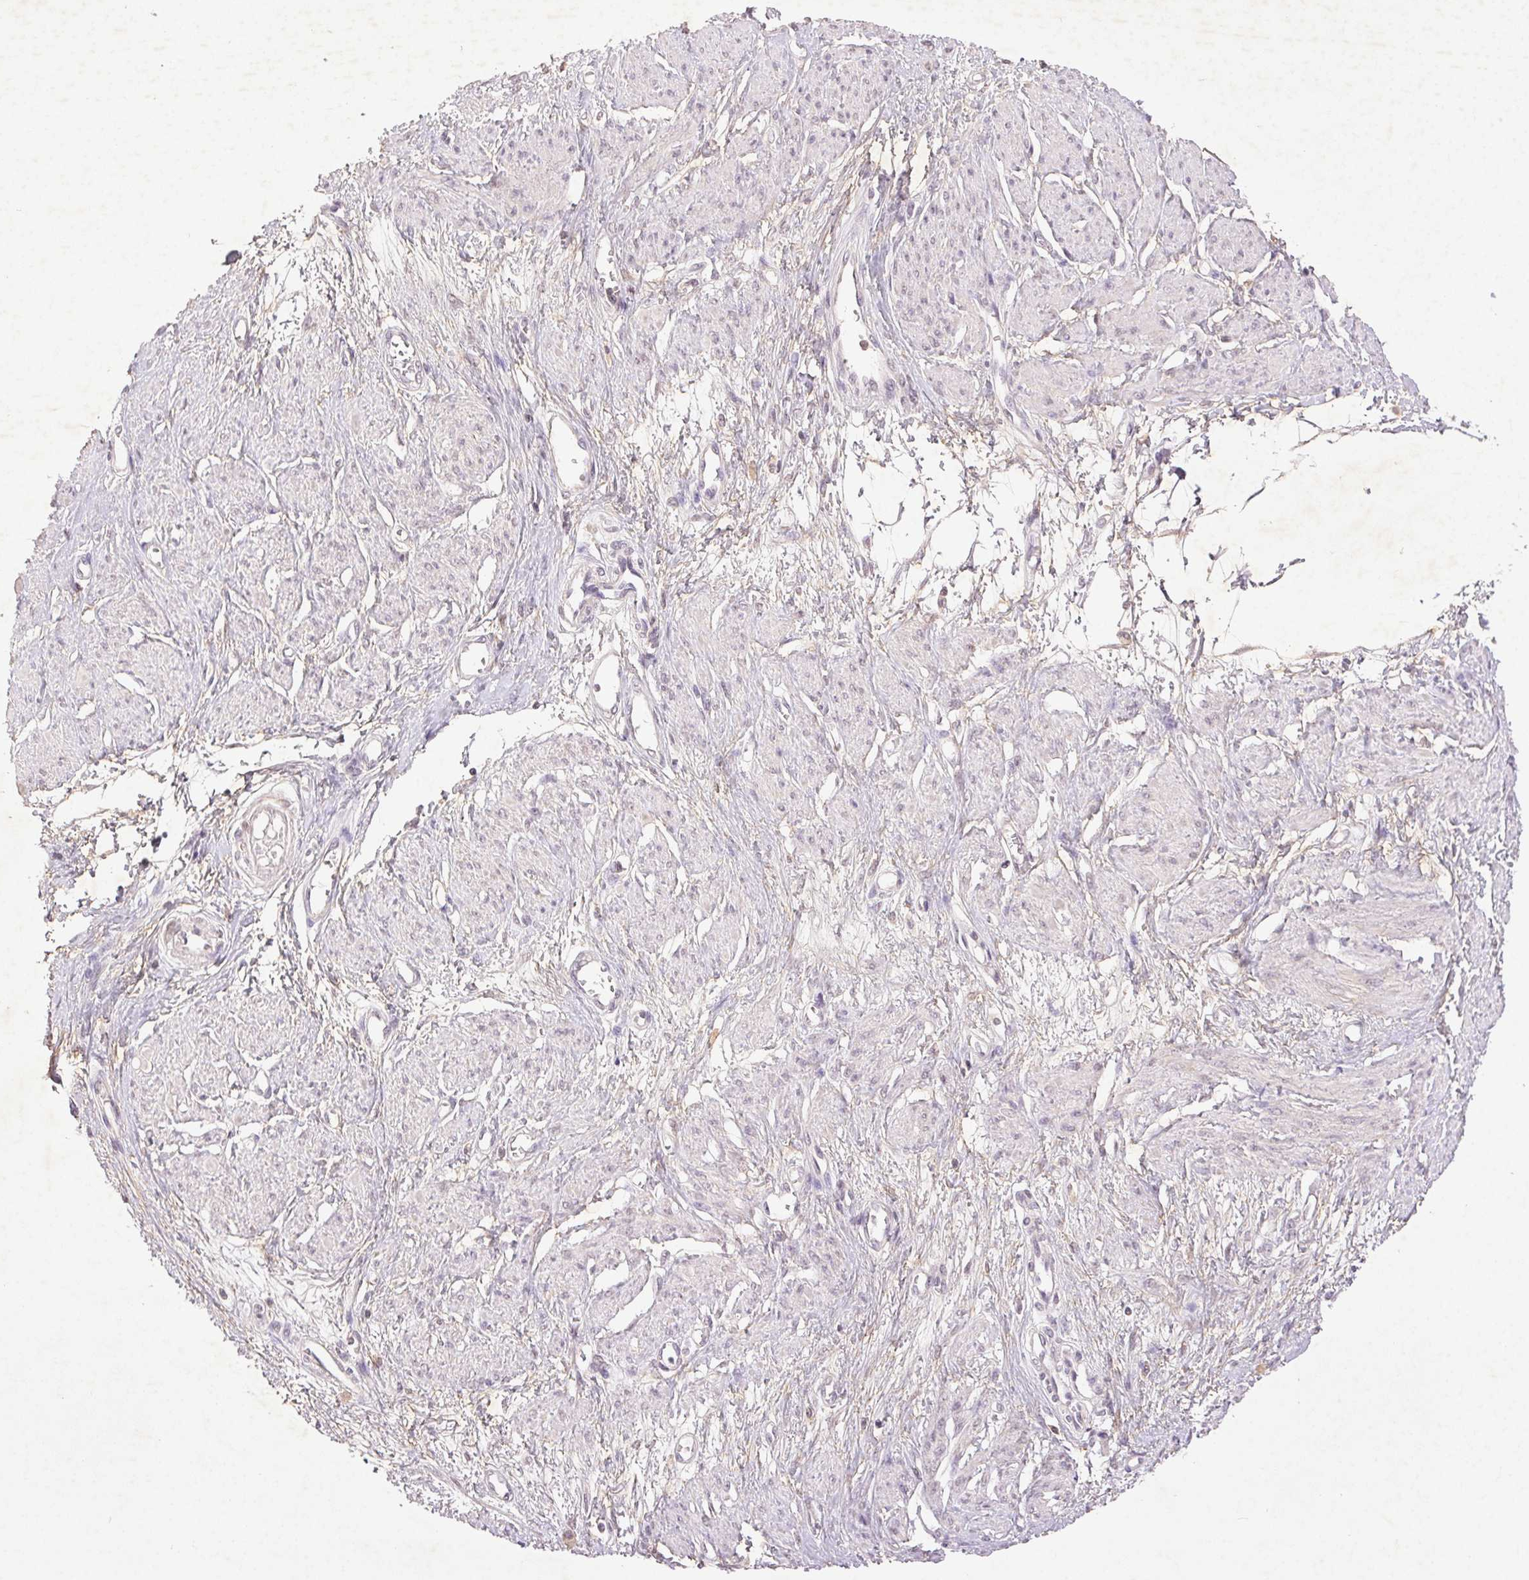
{"staining": {"intensity": "negative", "quantity": "none", "location": "none"}, "tissue": "smooth muscle", "cell_type": "Smooth muscle cells", "image_type": "normal", "snomed": [{"axis": "morphology", "description": "Normal tissue, NOS"}, {"axis": "topography", "description": "Smooth muscle"}, {"axis": "topography", "description": "Uterus"}], "caption": "Smooth muscle cells show no significant protein staining in benign smooth muscle. (Stains: DAB immunohistochemistry (IHC) with hematoxylin counter stain, Microscopy: brightfield microscopy at high magnification).", "gene": "FAM168B", "patient": {"sex": "female", "age": 39}}